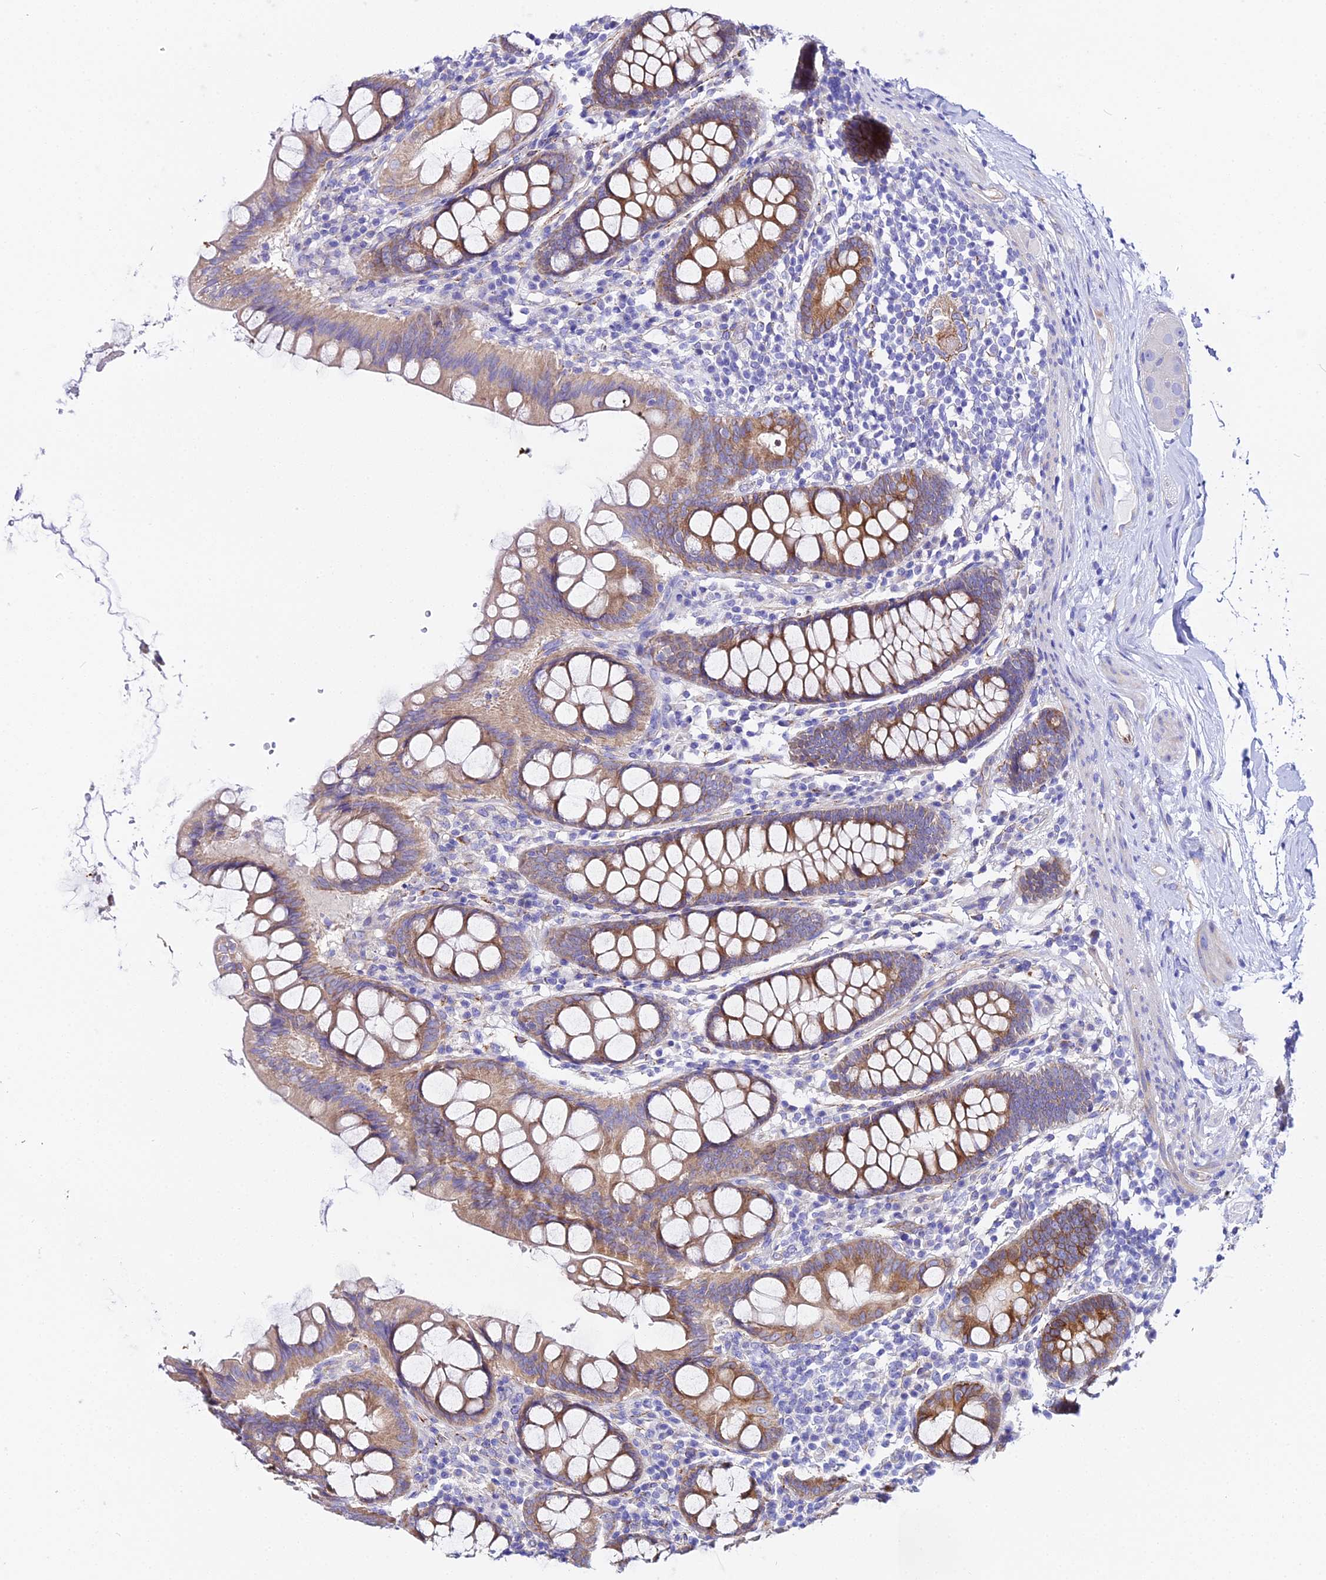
{"staining": {"intensity": "negative", "quantity": "none", "location": "none"}, "tissue": "colon", "cell_type": "Endothelial cells", "image_type": "normal", "snomed": [{"axis": "morphology", "description": "Normal tissue, NOS"}, {"axis": "topography", "description": "Colon"}], "caption": "High magnification brightfield microscopy of unremarkable colon stained with DAB (brown) and counterstained with hematoxylin (blue): endothelial cells show no significant staining.", "gene": "CFAP45", "patient": {"sex": "female", "age": 79}}